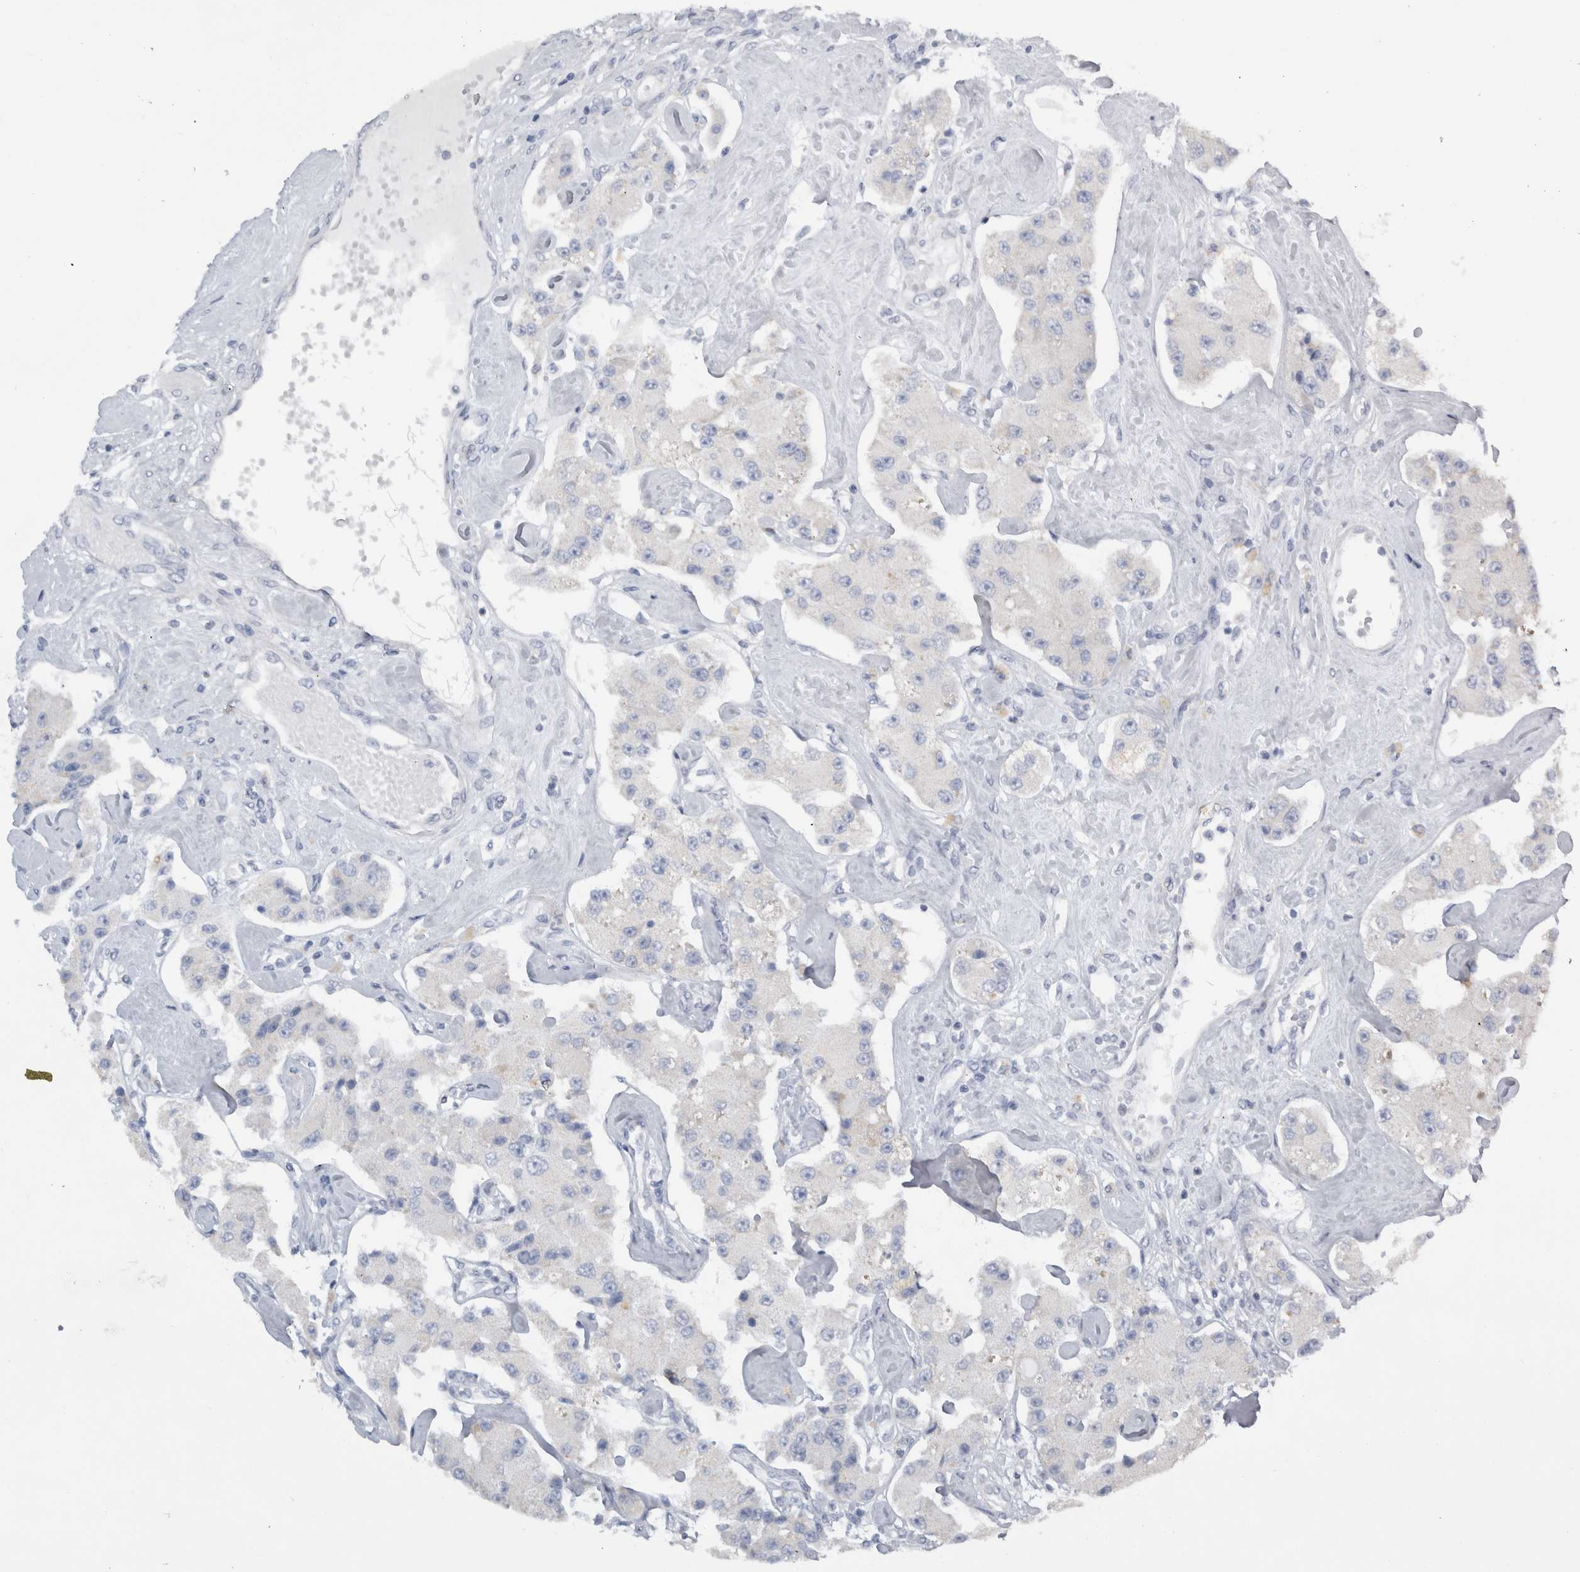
{"staining": {"intensity": "negative", "quantity": "none", "location": "none"}, "tissue": "carcinoid", "cell_type": "Tumor cells", "image_type": "cancer", "snomed": [{"axis": "morphology", "description": "Carcinoid, malignant, NOS"}, {"axis": "topography", "description": "Pancreas"}], "caption": "Tumor cells show no significant staining in carcinoid.", "gene": "DHRS4", "patient": {"sex": "male", "age": 41}}